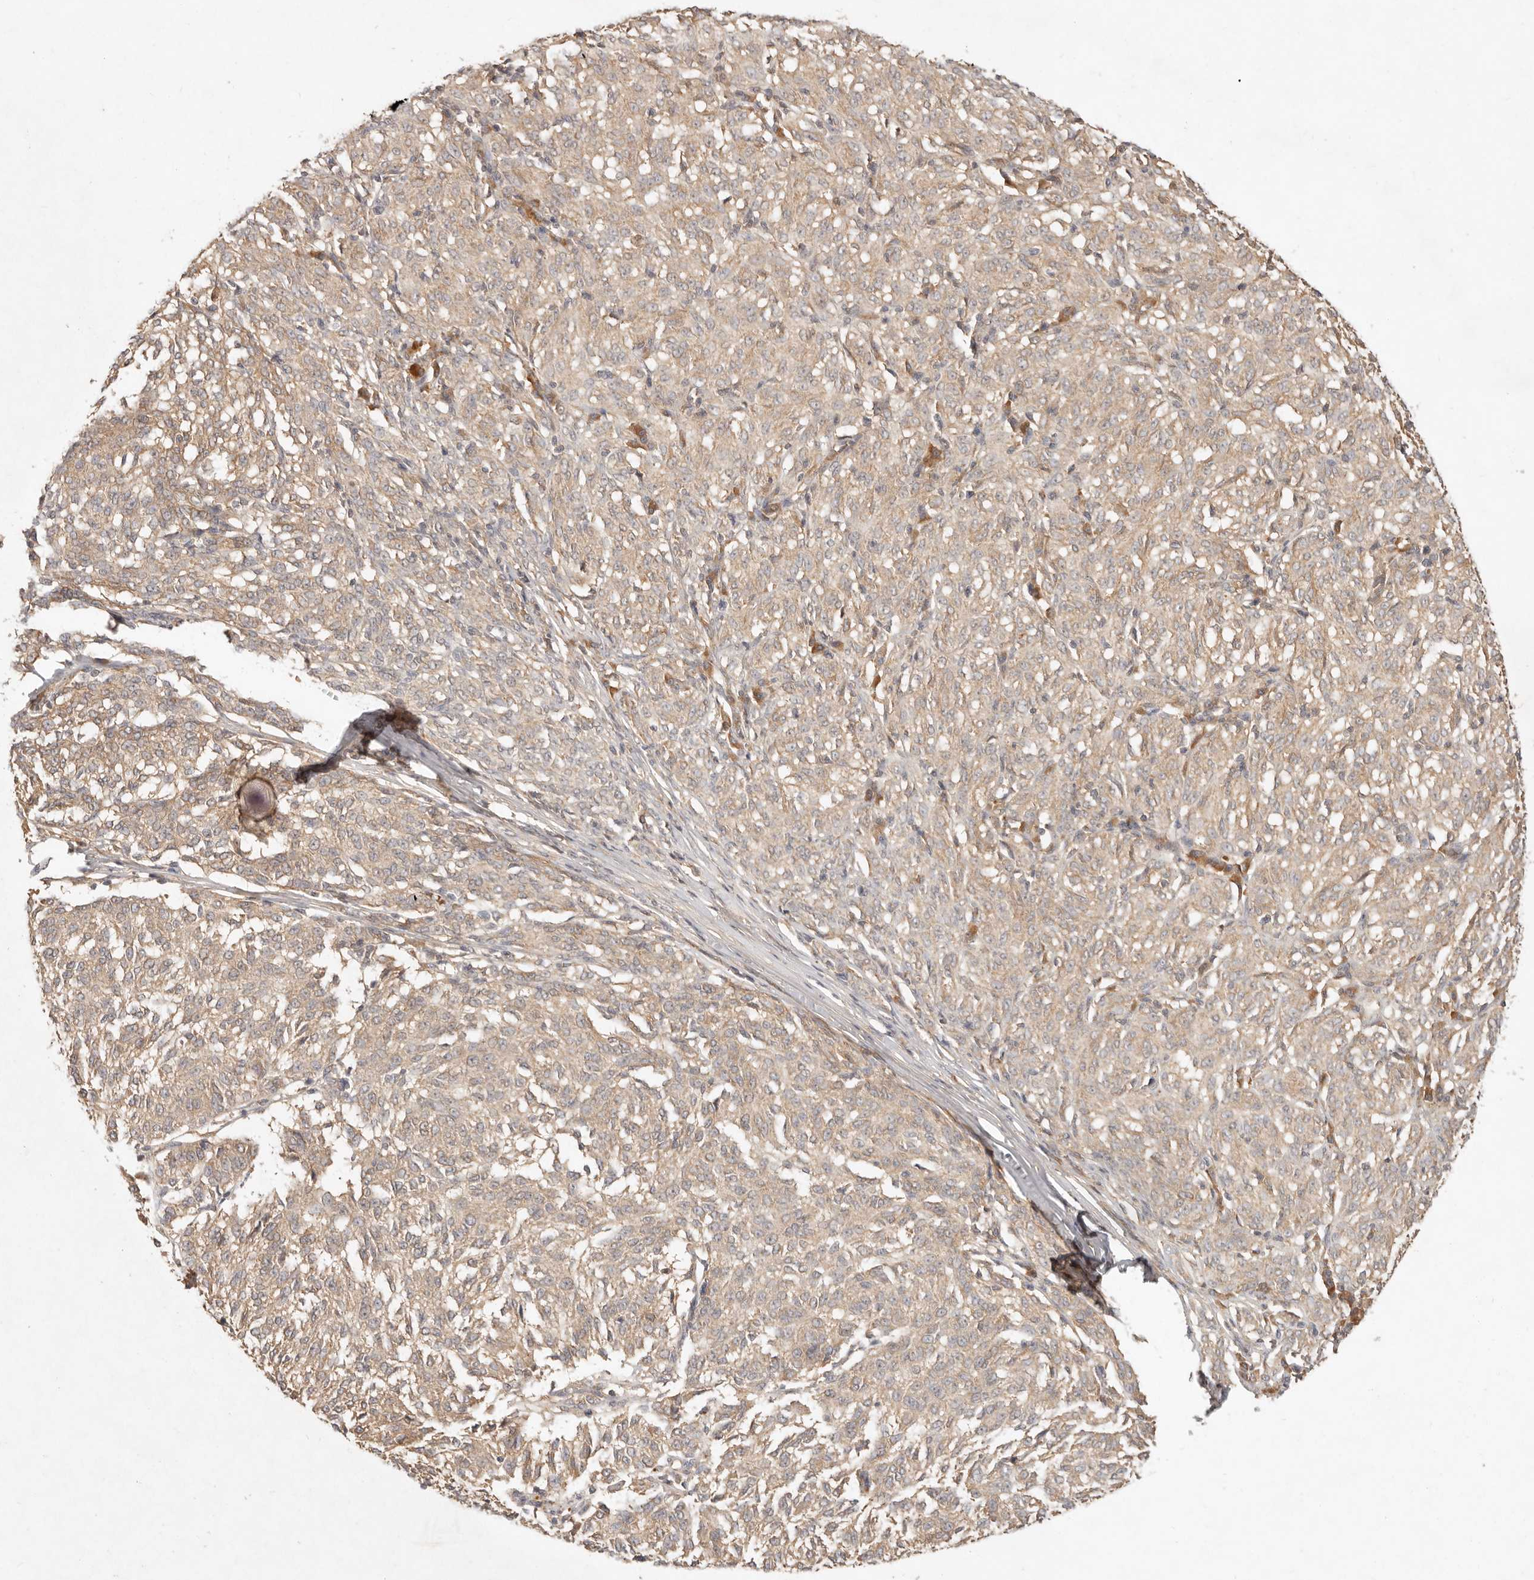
{"staining": {"intensity": "moderate", "quantity": ">75%", "location": "cytoplasmic/membranous"}, "tissue": "melanoma", "cell_type": "Tumor cells", "image_type": "cancer", "snomed": [{"axis": "morphology", "description": "Malignant melanoma, NOS"}, {"axis": "topography", "description": "Skin"}], "caption": "Moderate cytoplasmic/membranous expression for a protein is seen in about >75% of tumor cells of malignant melanoma using immunohistochemistry (IHC).", "gene": "FREM2", "patient": {"sex": "female", "age": 72}}